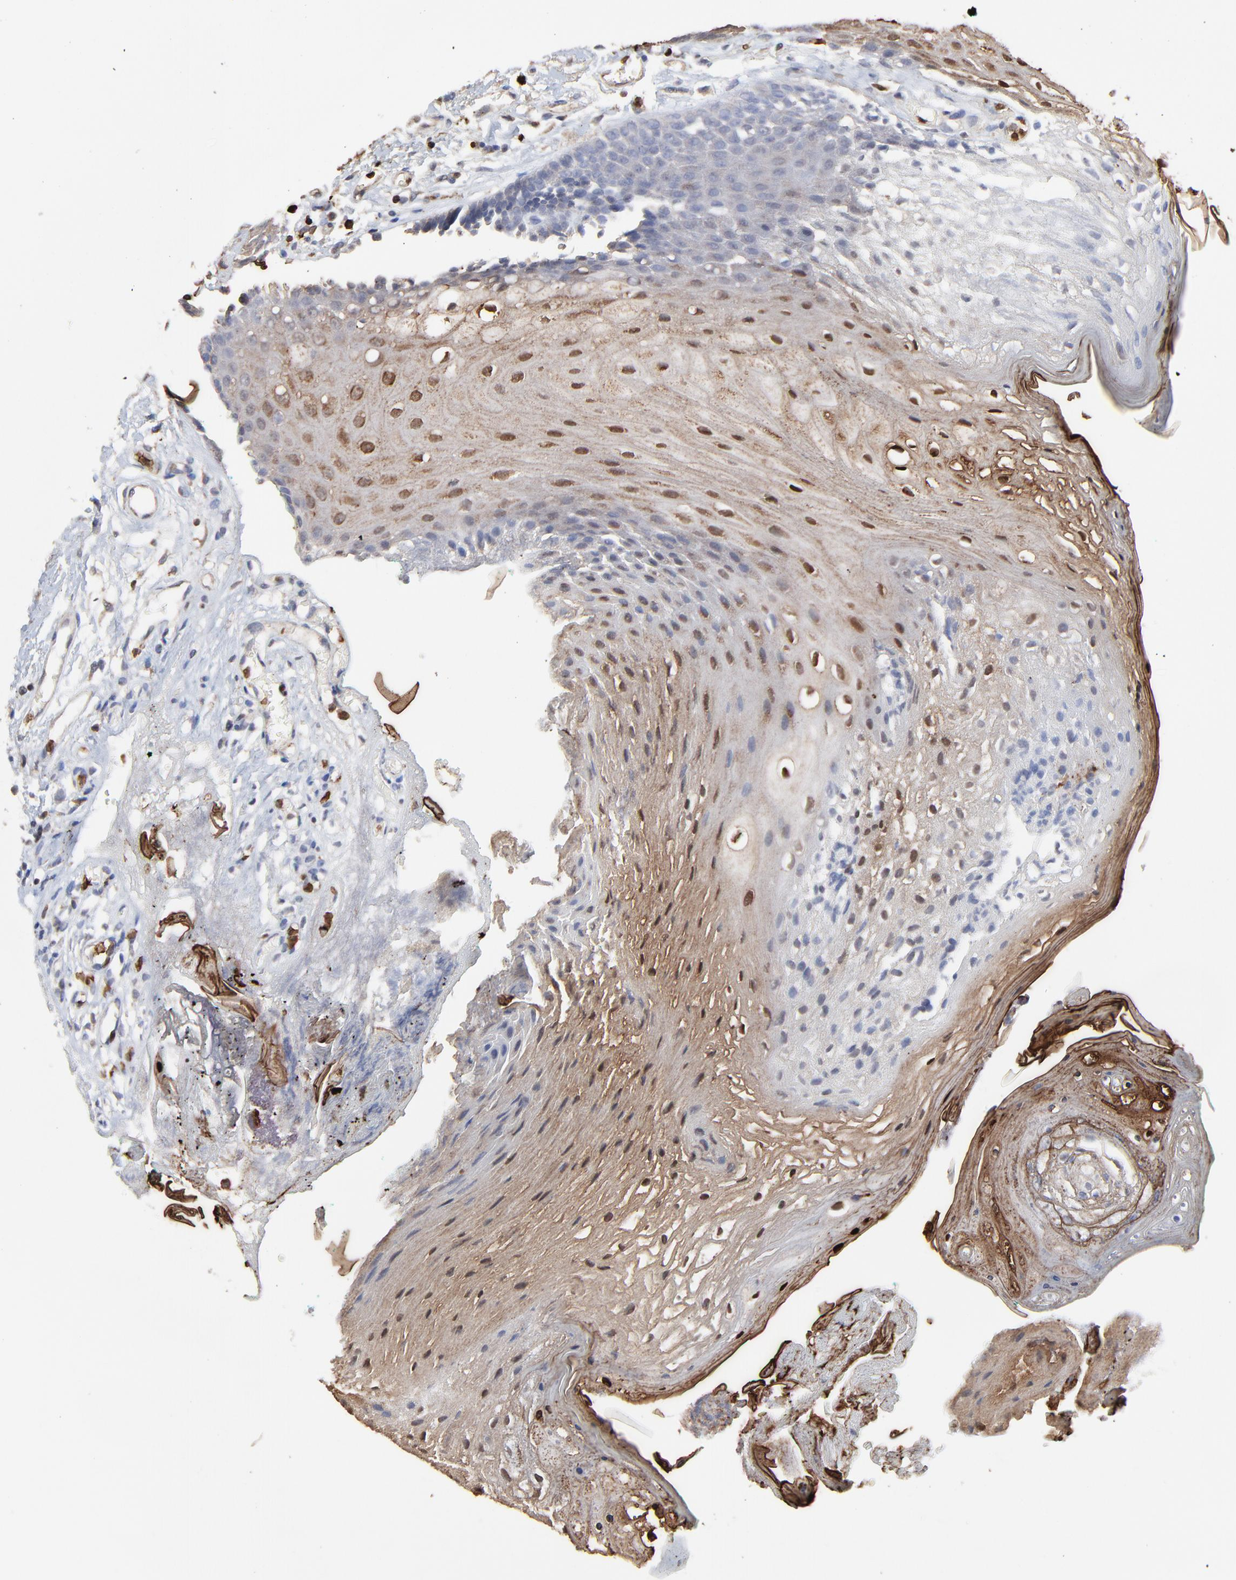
{"staining": {"intensity": "strong", "quantity": "25%-75%", "location": "cytoplasmic/membranous,nuclear"}, "tissue": "oral mucosa", "cell_type": "Squamous epithelial cells", "image_type": "normal", "snomed": [{"axis": "morphology", "description": "Normal tissue, NOS"}, {"axis": "morphology", "description": "Squamous cell carcinoma, NOS"}, {"axis": "topography", "description": "Skeletal muscle"}, {"axis": "topography", "description": "Oral tissue"}, {"axis": "topography", "description": "Head-Neck"}], "caption": "Human oral mucosa stained with a brown dye exhibits strong cytoplasmic/membranous,nuclear positive positivity in about 25%-75% of squamous epithelial cells.", "gene": "SLC6A14", "patient": {"sex": "female", "age": 84}}